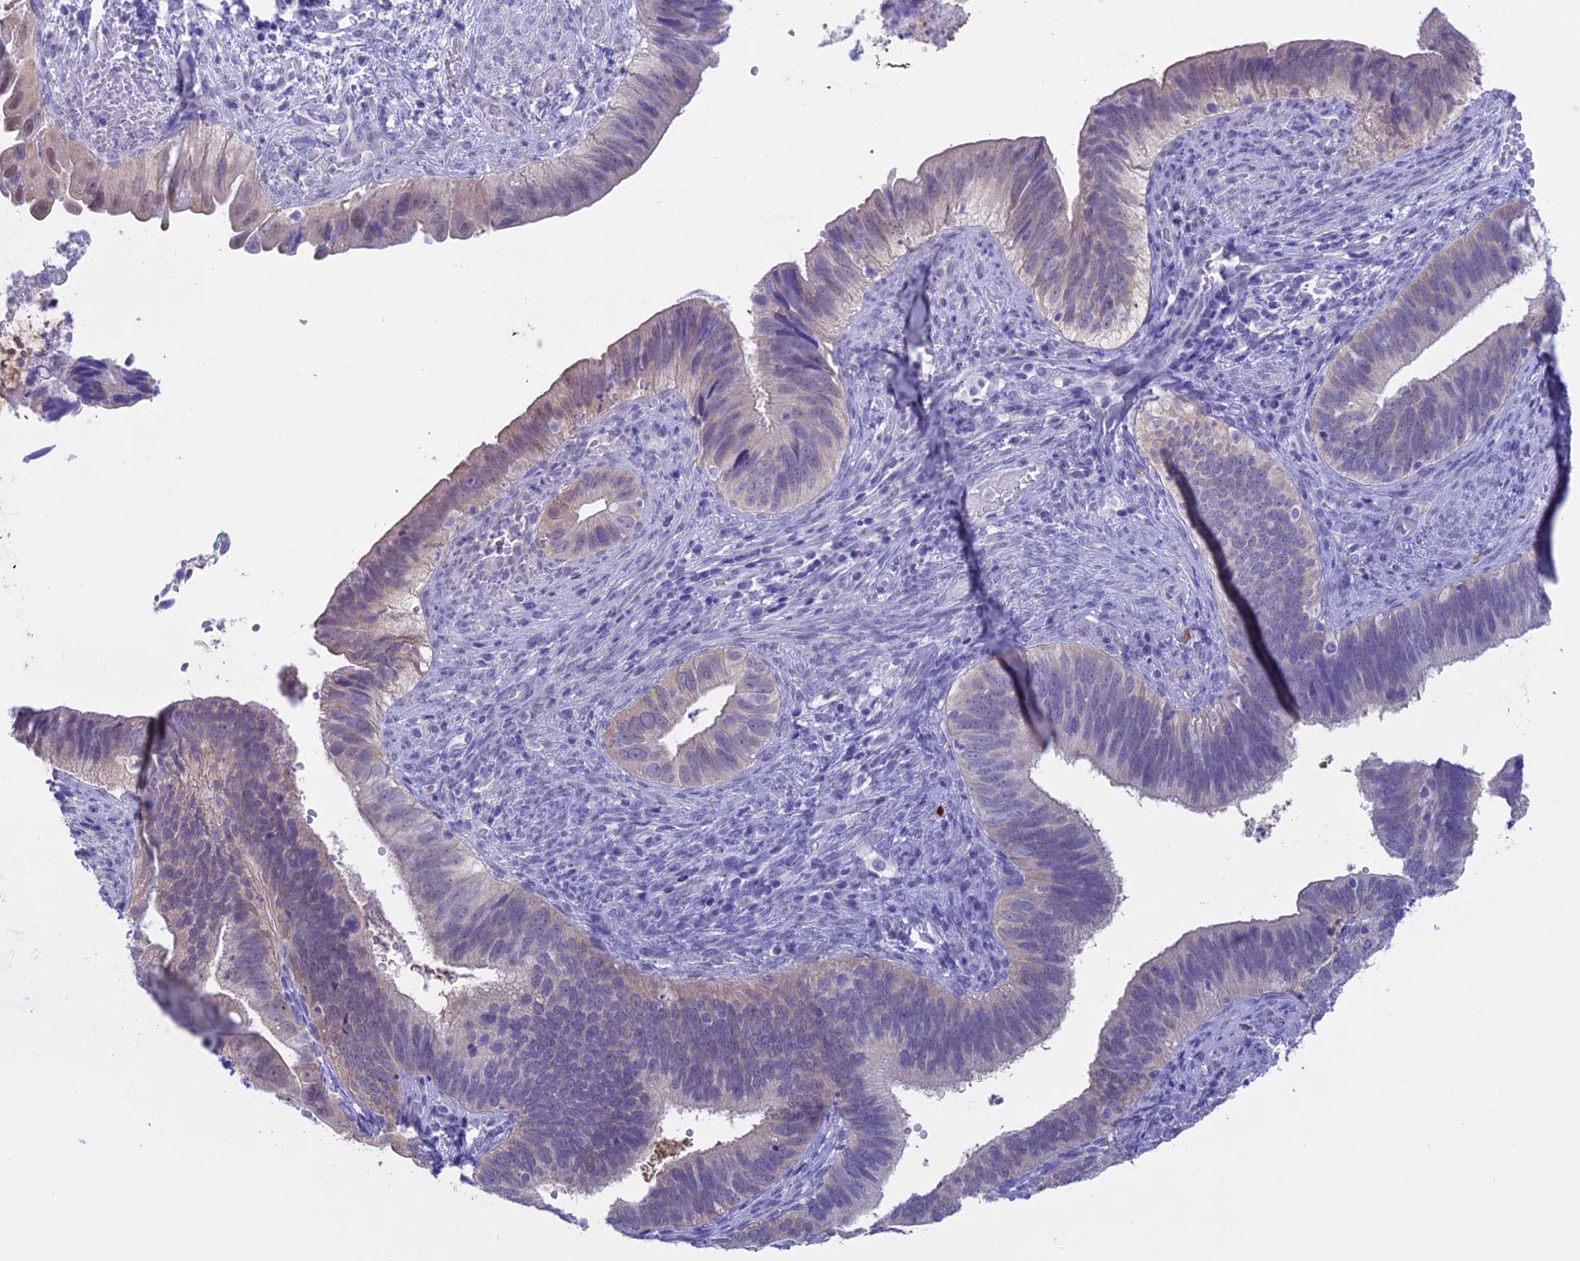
{"staining": {"intensity": "weak", "quantity": "<25%", "location": "nuclear"}, "tissue": "cervical cancer", "cell_type": "Tumor cells", "image_type": "cancer", "snomed": [{"axis": "morphology", "description": "Adenocarcinoma, NOS"}, {"axis": "topography", "description": "Cervix"}], "caption": "Cervical adenocarcinoma was stained to show a protein in brown. There is no significant positivity in tumor cells.", "gene": "LHFPL2", "patient": {"sex": "female", "age": 42}}